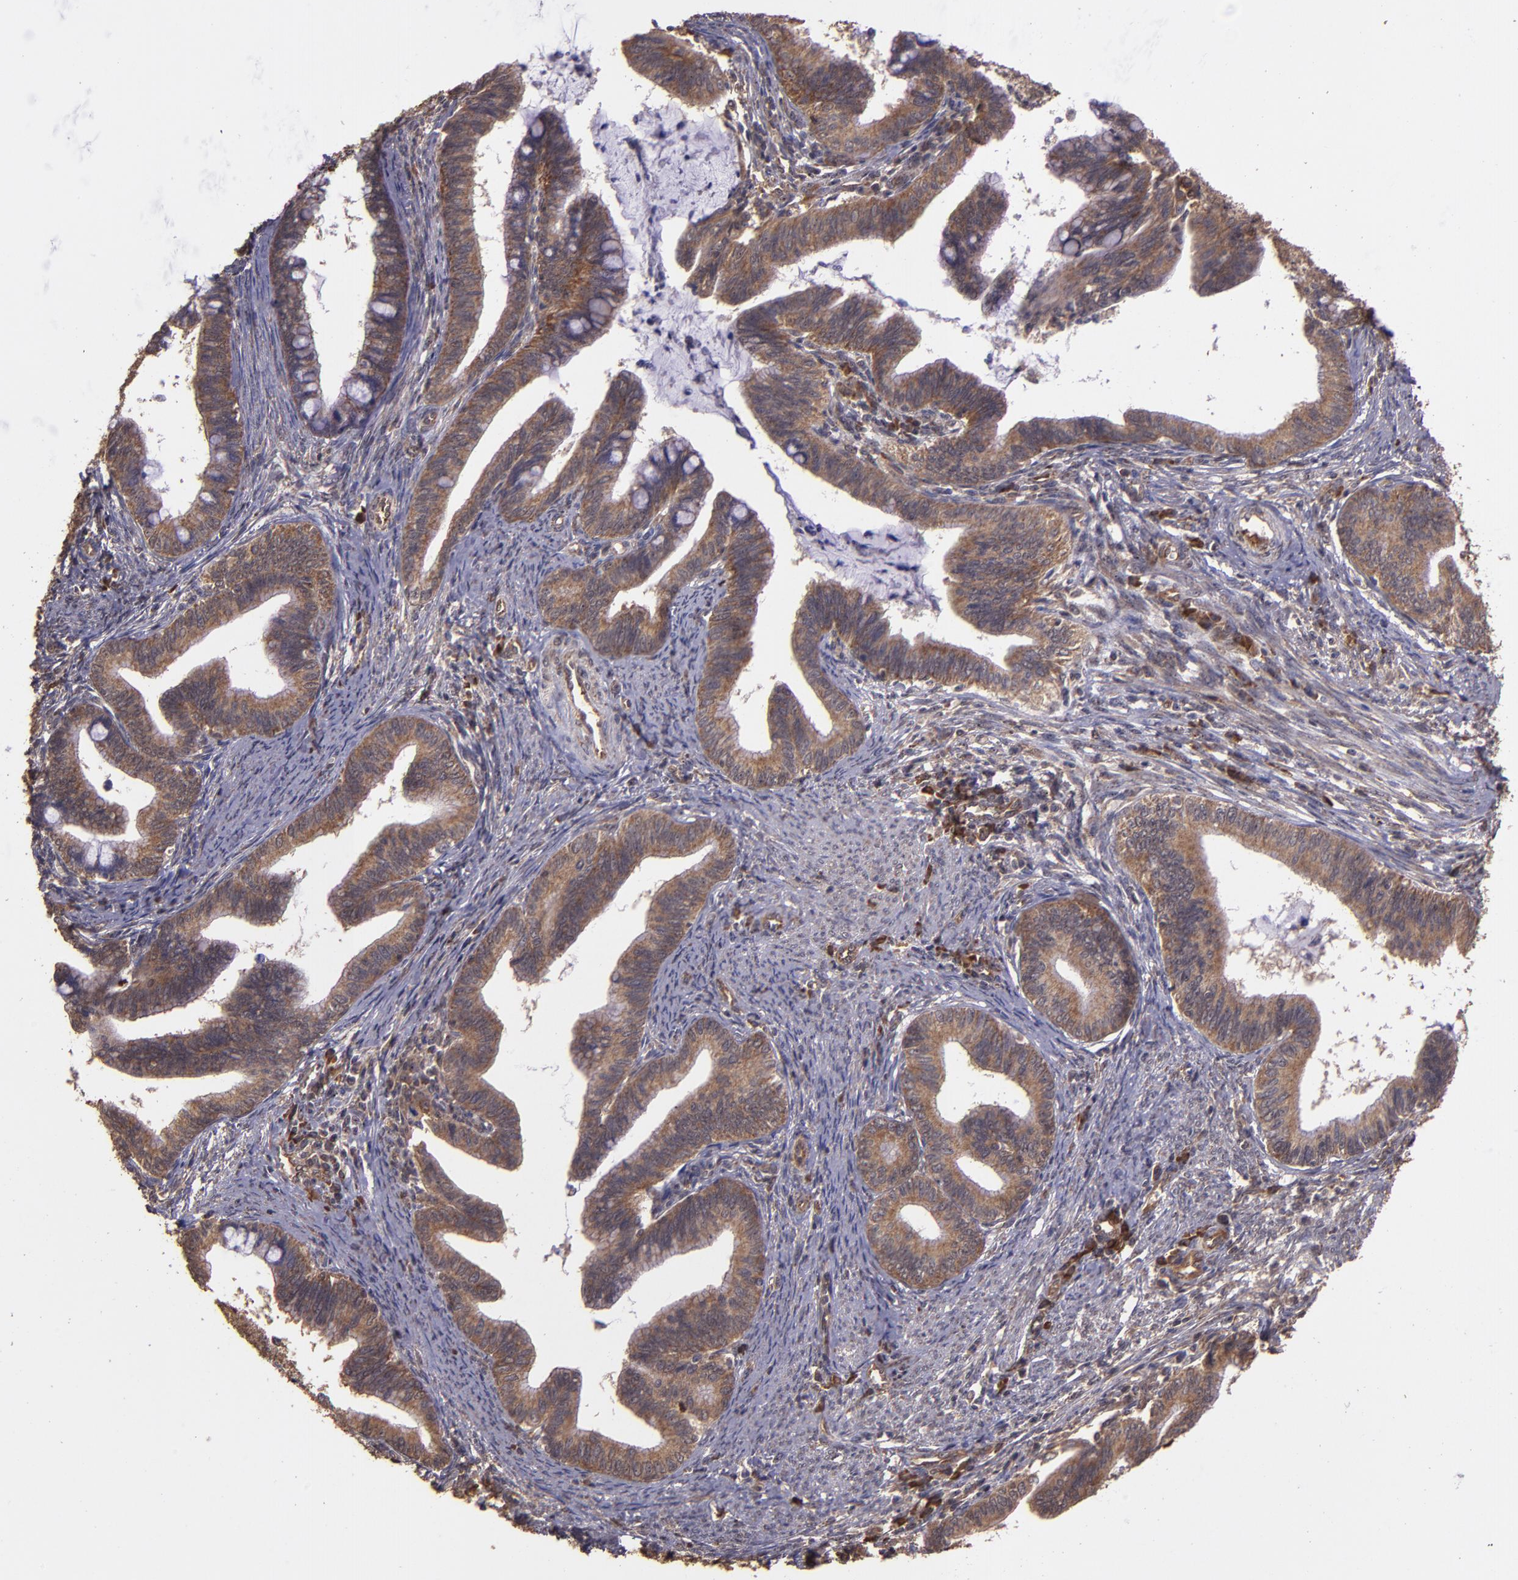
{"staining": {"intensity": "strong", "quantity": ">75%", "location": "cytoplasmic/membranous"}, "tissue": "cervical cancer", "cell_type": "Tumor cells", "image_type": "cancer", "snomed": [{"axis": "morphology", "description": "Adenocarcinoma, NOS"}, {"axis": "topography", "description": "Cervix"}], "caption": "High-magnification brightfield microscopy of cervical adenocarcinoma stained with DAB (brown) and counterstained with hematoxylin (blue). tumor cells exhibit strong cytoplasmic/membranous positivity is identified in approximately>75% of cells. The staining was performed using DAB, with brown indicating positive protein expression. Nuclei are stained blue with hematoxylin.", "gene": "USP51", "patient": {"sex": "female", "age": 36}}